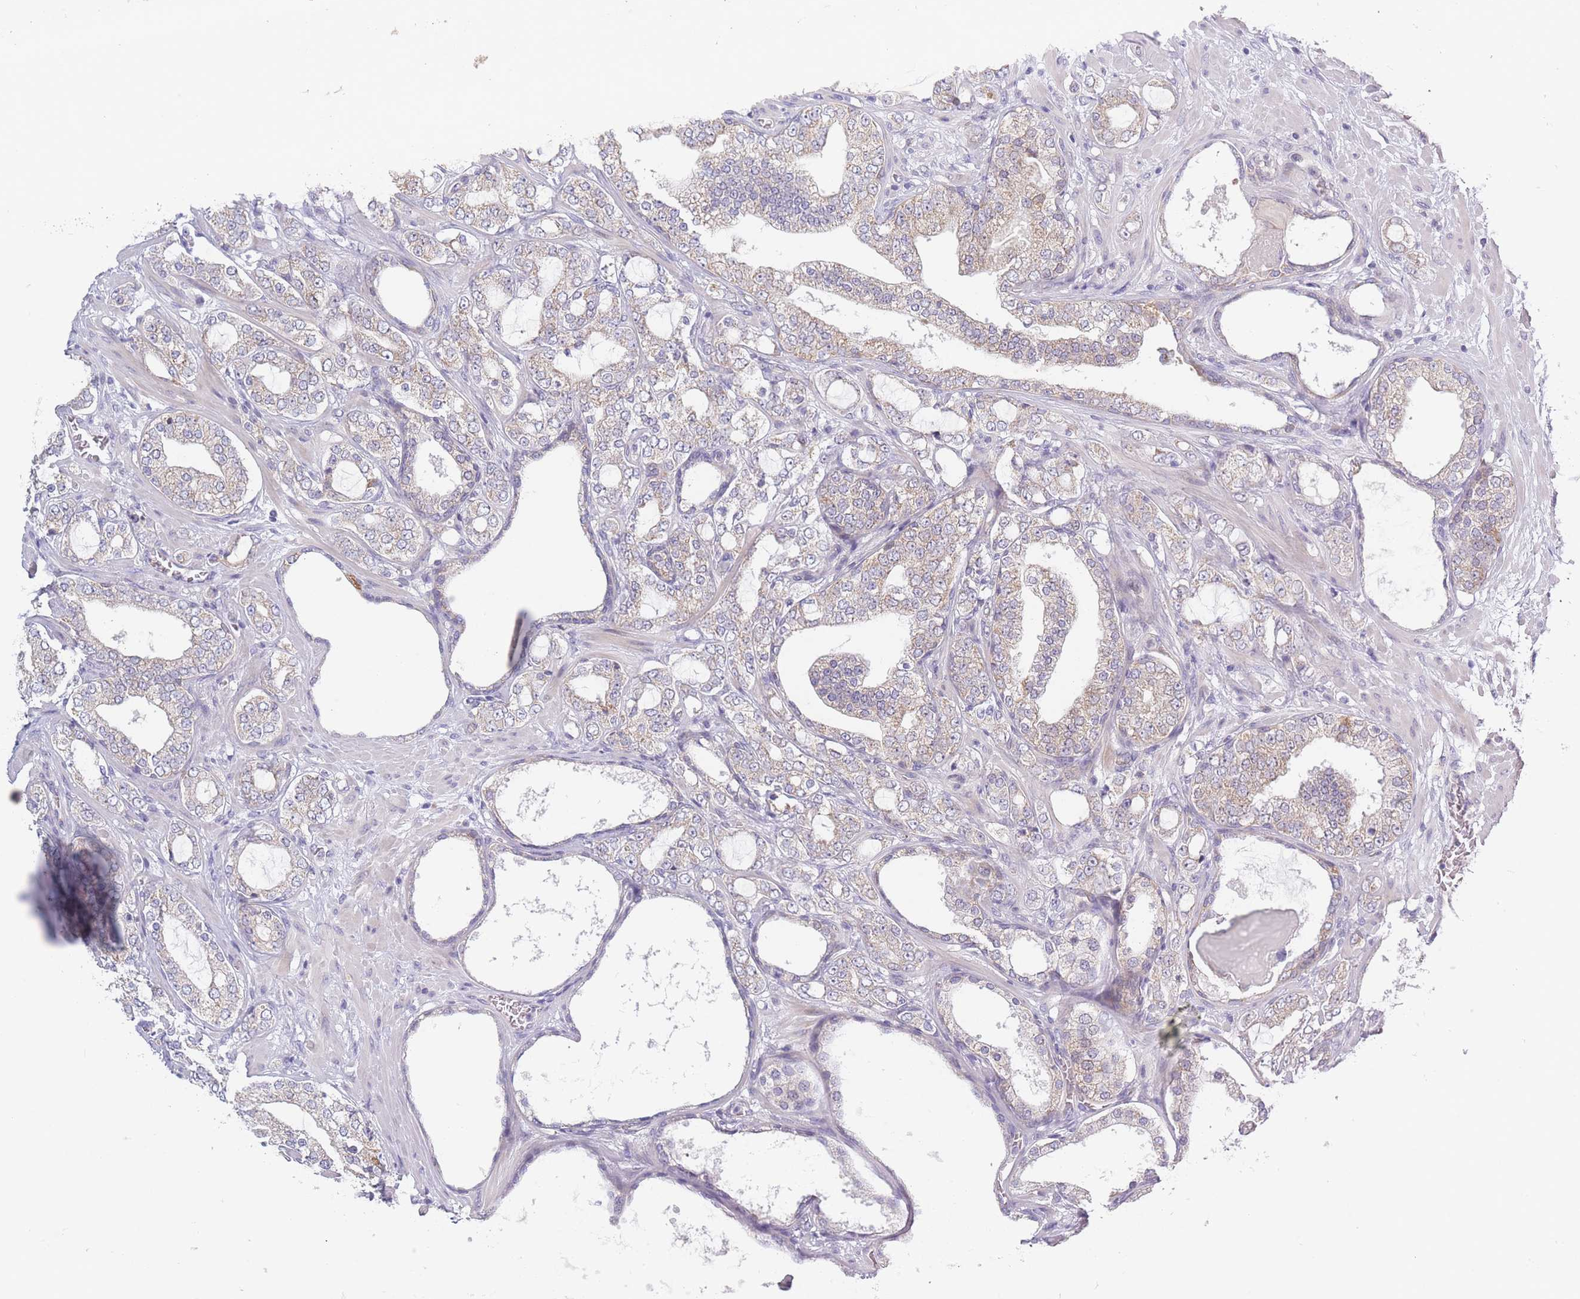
{"staining": {"intensity": "weak", "quantity": "<25%", "location": "cytoplasmic/membranous"}, "tissue": "prostate cancer", "cell_type": "Tumor cells", "image_type": "cancer", "snomed": [{"axis": "morphology", "description": "Adenocarcinoma, High grade"}, {"axis": "topography", "description": "Prostate"}], "caption": "The immunohistochemistry (IHC) photomicrograph has no significant staining in tumor cells of adenocarcinoma (high-grade) (prostate) tissue. The staining is performed using DAB brown chromogen with nuclei counter-stained in using hematoxylin.", "gene": "FAM227B", "patient": {"sex": "male", "age": 64}}